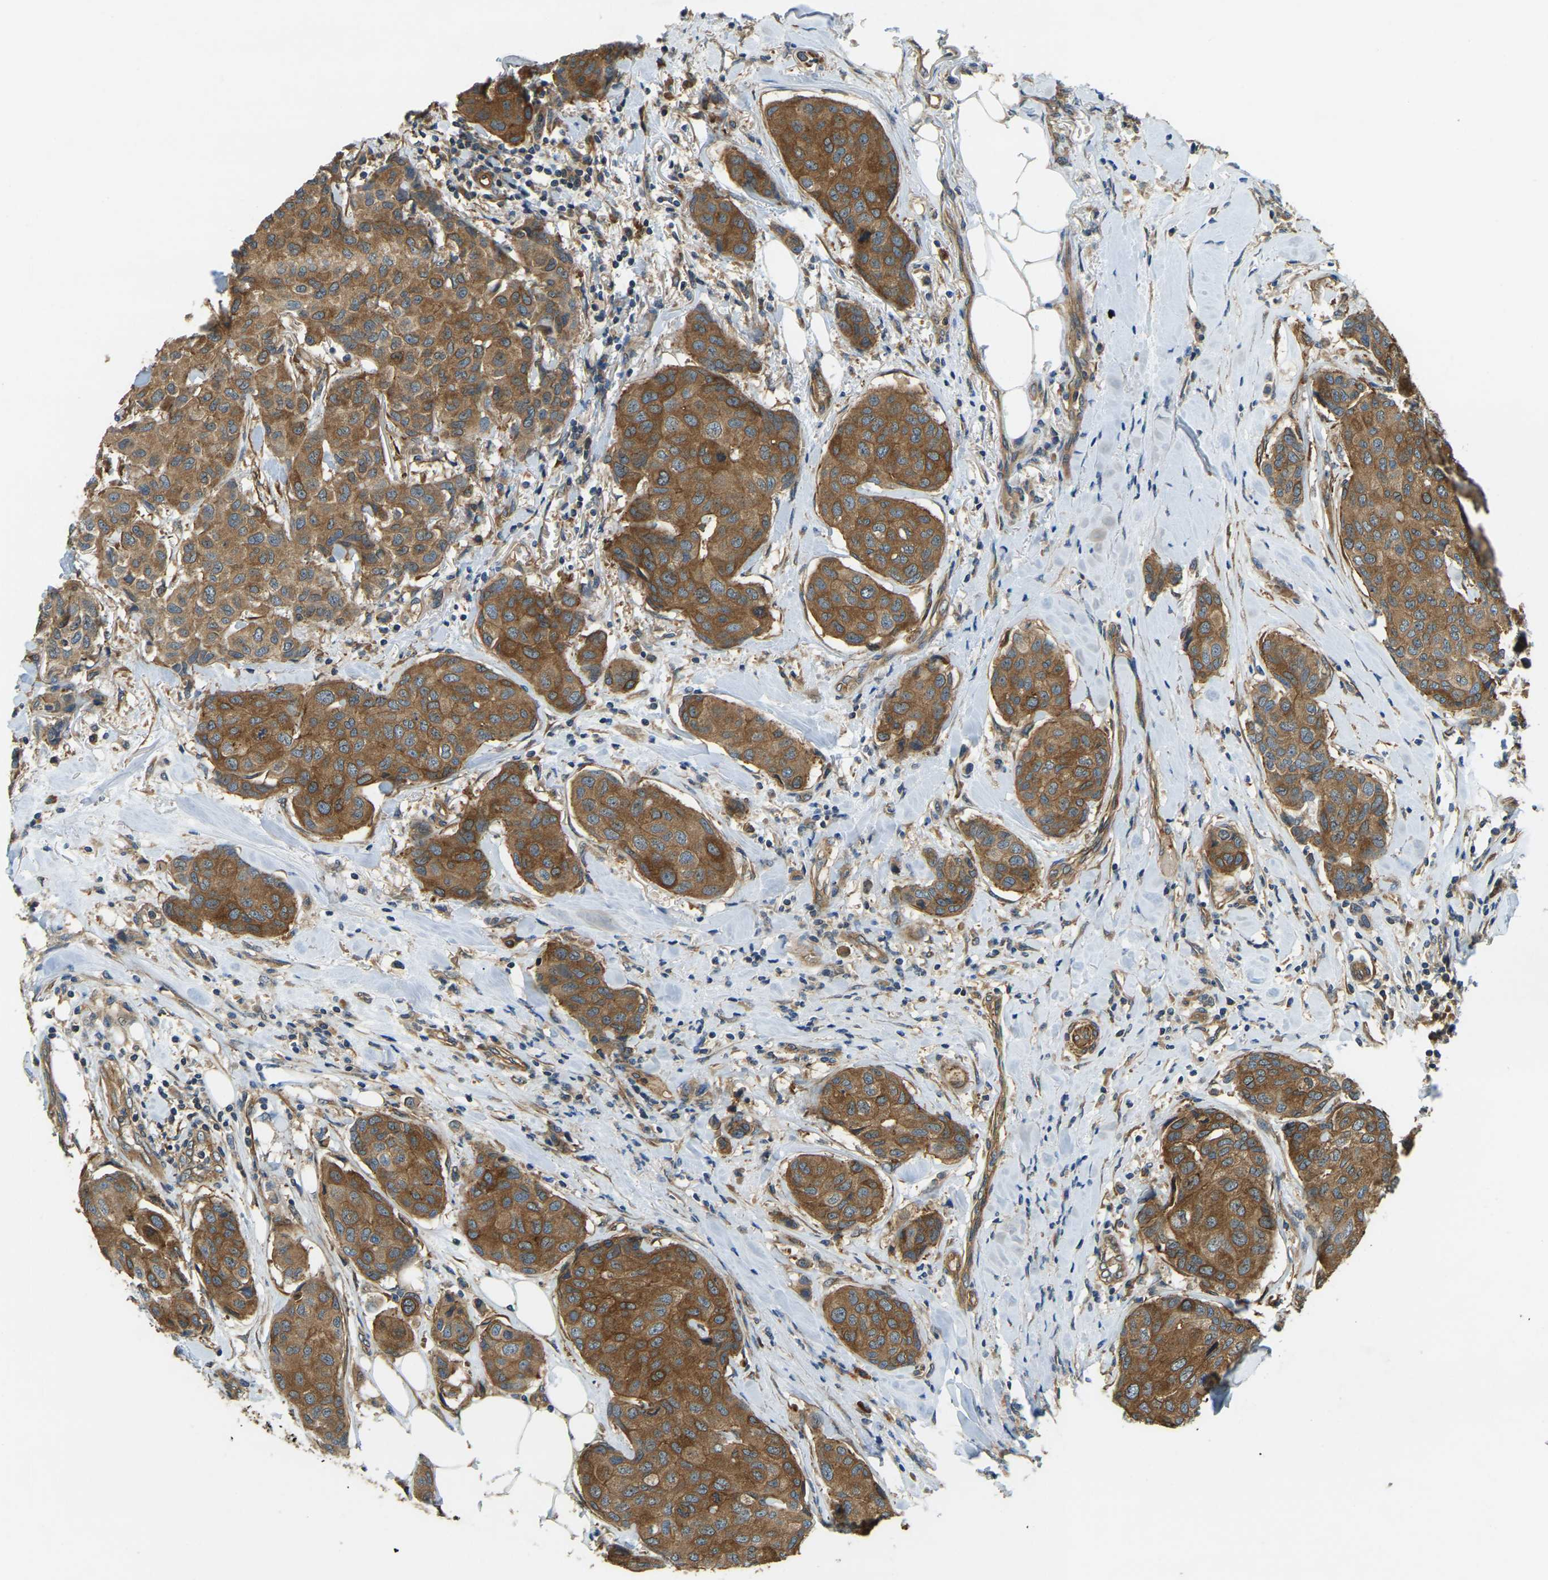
{"staining": {"intensity": "strong", "quantity": ">75%", "location": "cytoplasmic/membranous"}, "tissue": "breast cancer", "cell_type": "Tumor cells", "image_type": "cancer", "snomed": [{"axis": "morphology", "description": "Duct carcinoma"}, {"axis": "topography", "description": "Breast"}], "caption": "Immunohistochemical staining of breast cancer (intraductal carcinoma) reveals high levels of strong cytoplasmic/membranous protein positivity in about >75% of tumor cells. (Stains: DAB (3,3'-diaminobenzidine) in brown, nuclei in blue, Microscopy: brightfield microscopy at high magnification).", "gene": "ERGIC1", "patient": {"sex": "female", "age": 80}}